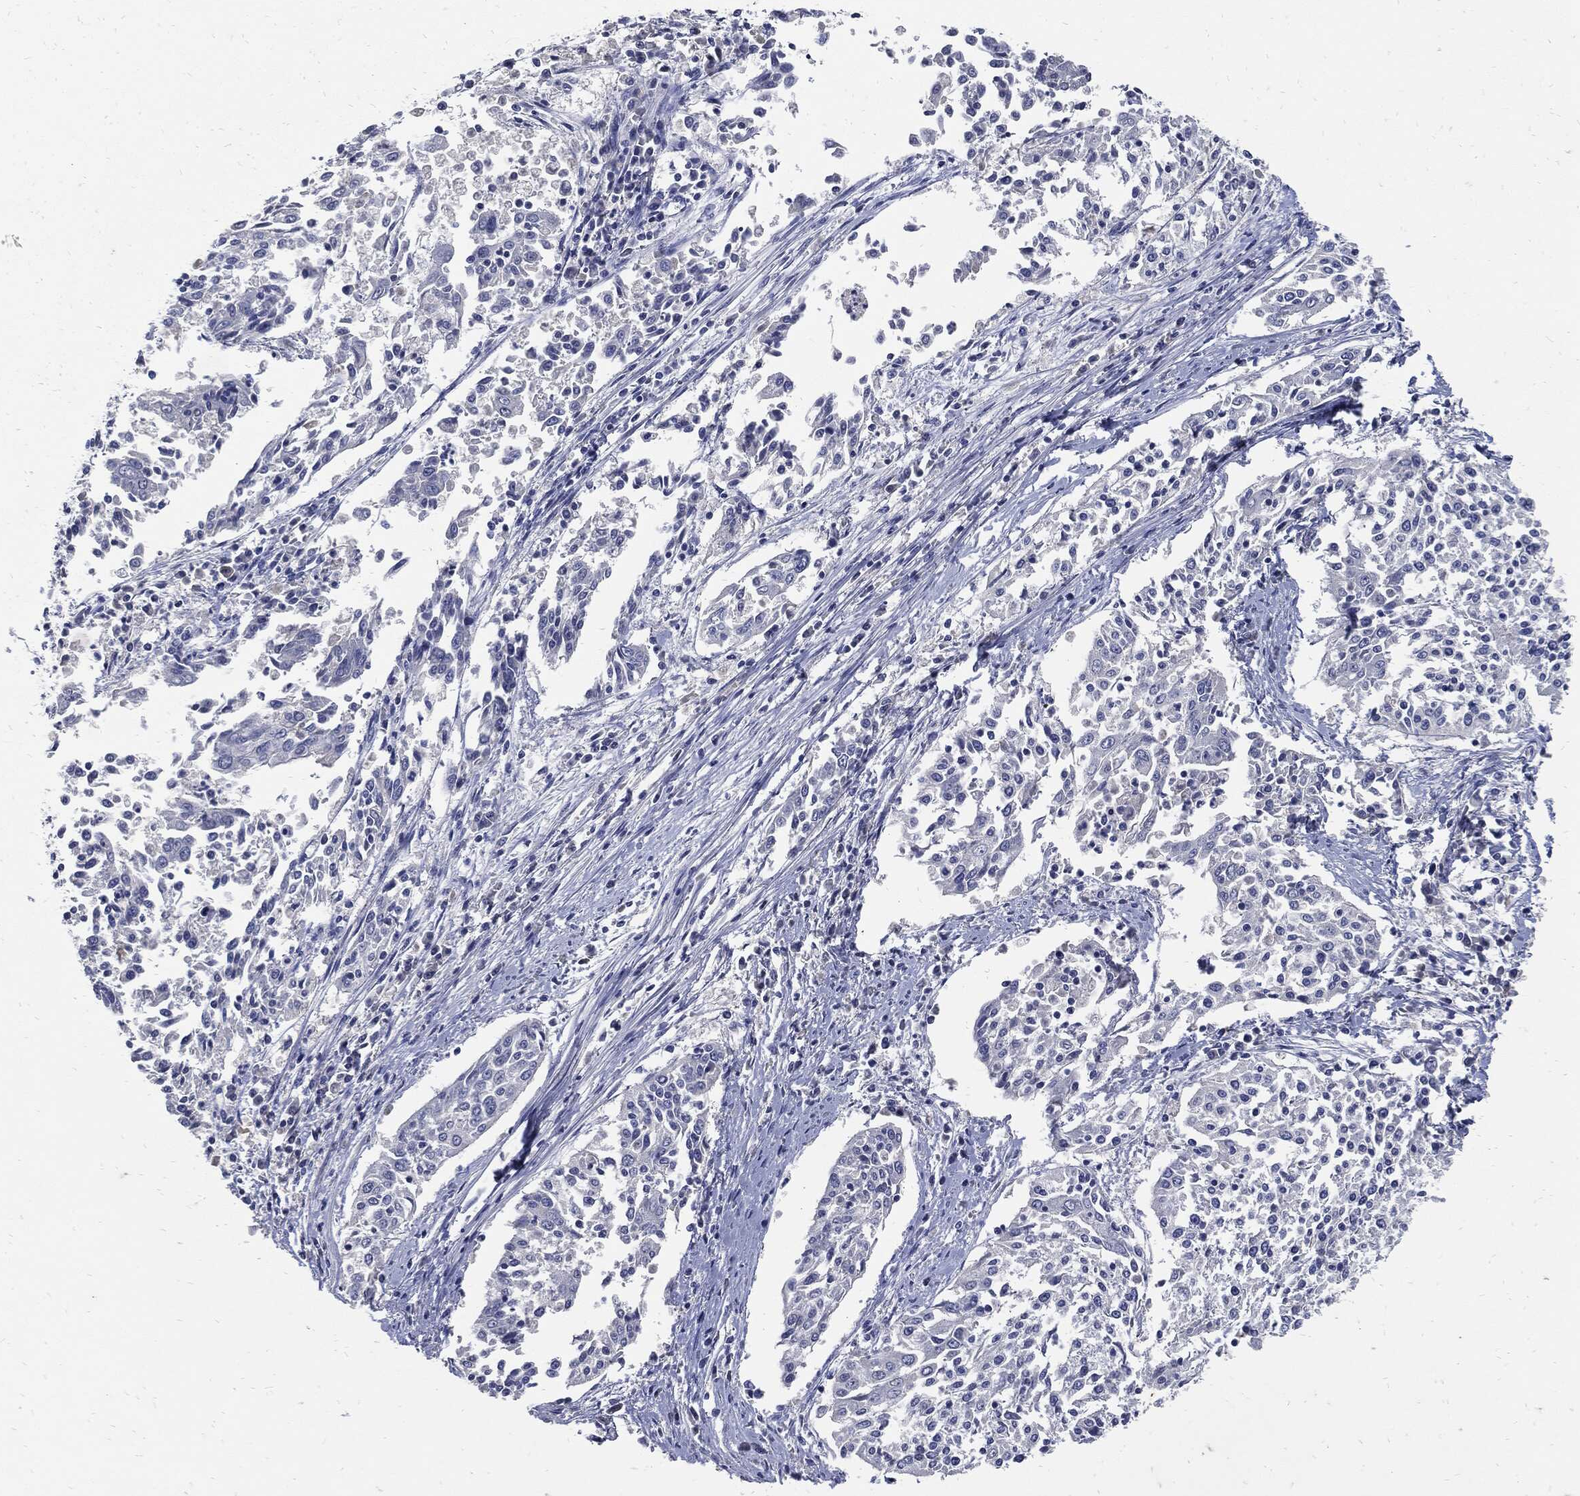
{"staining": {"intensity": "negative", "quantity": "none", "location": "none"}, "tissue": "cervical cancer", "cell_type": "Tumor cells", "image_type": "cancer", "snomed": [{"axis": "morphology", "description": "Squamous cell carcinoma, NOS"}, {"axis": "topography", "description": "Cervix"}], "caption": "An immunohistochemistry (IHC) histopathology image of cervical cancer (squamous cell carcinoma) is shown. There is no staining in tumor cells of cervical cancer (squamous cell carcinoma).", "gene": "NBN", "patient": {"sex": "female", "age": 41}}